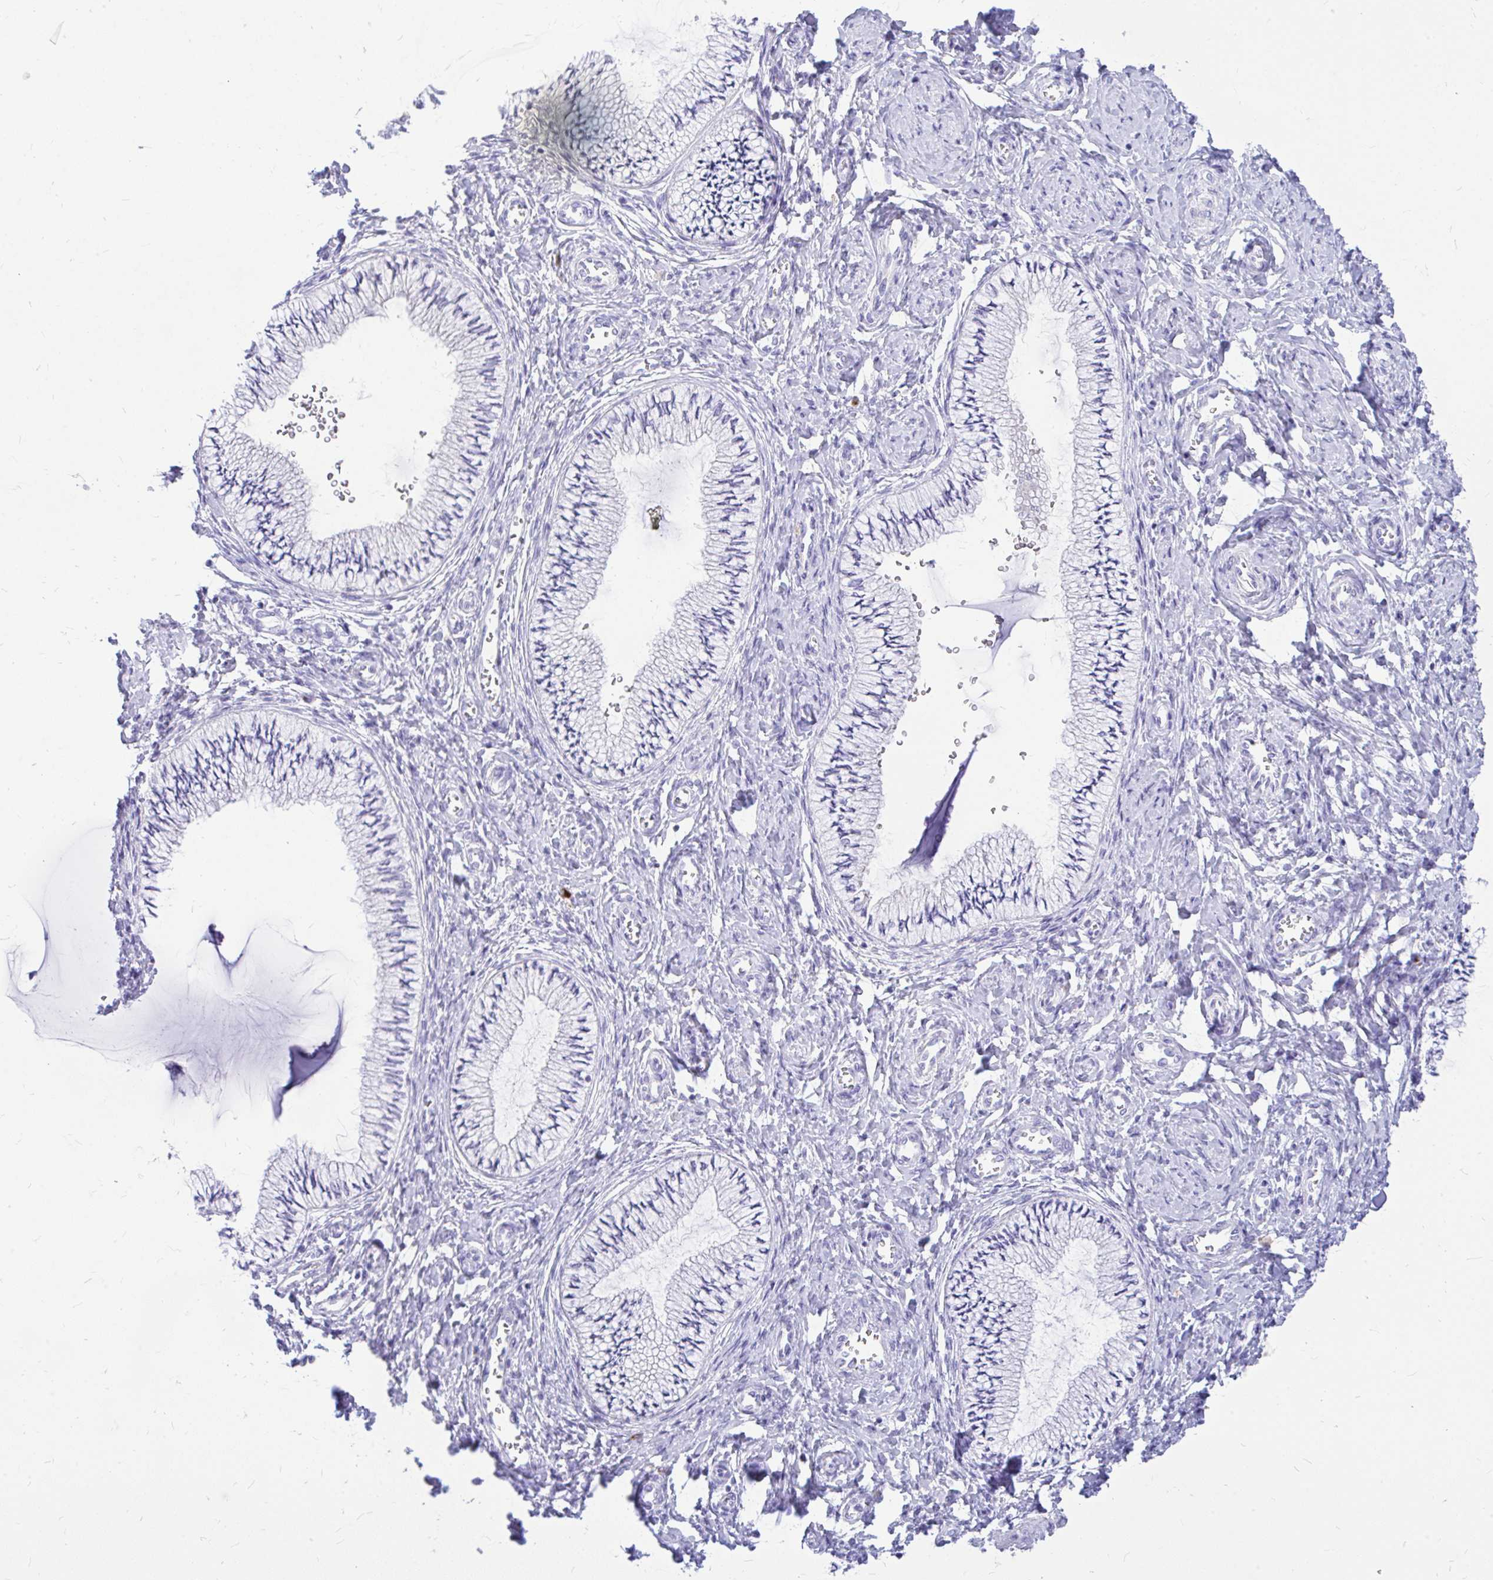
{"staining": {"intensity": "negative", "quantity": "none", "location": "none"}, "tissue": "cervix", "cell_type": "Glandular cells", "image_type": "normal", "snomed": [{"axis": "morphology", "description": "Normal tissue, NOS"}, {"axis": "topography", "description": "Cervix"}], "caption": "The micrograph shows no staining of glandular cells in benign cervix.", "gene": "MAP1LC3A", "patient": {"sex": "female", "age": 24}}